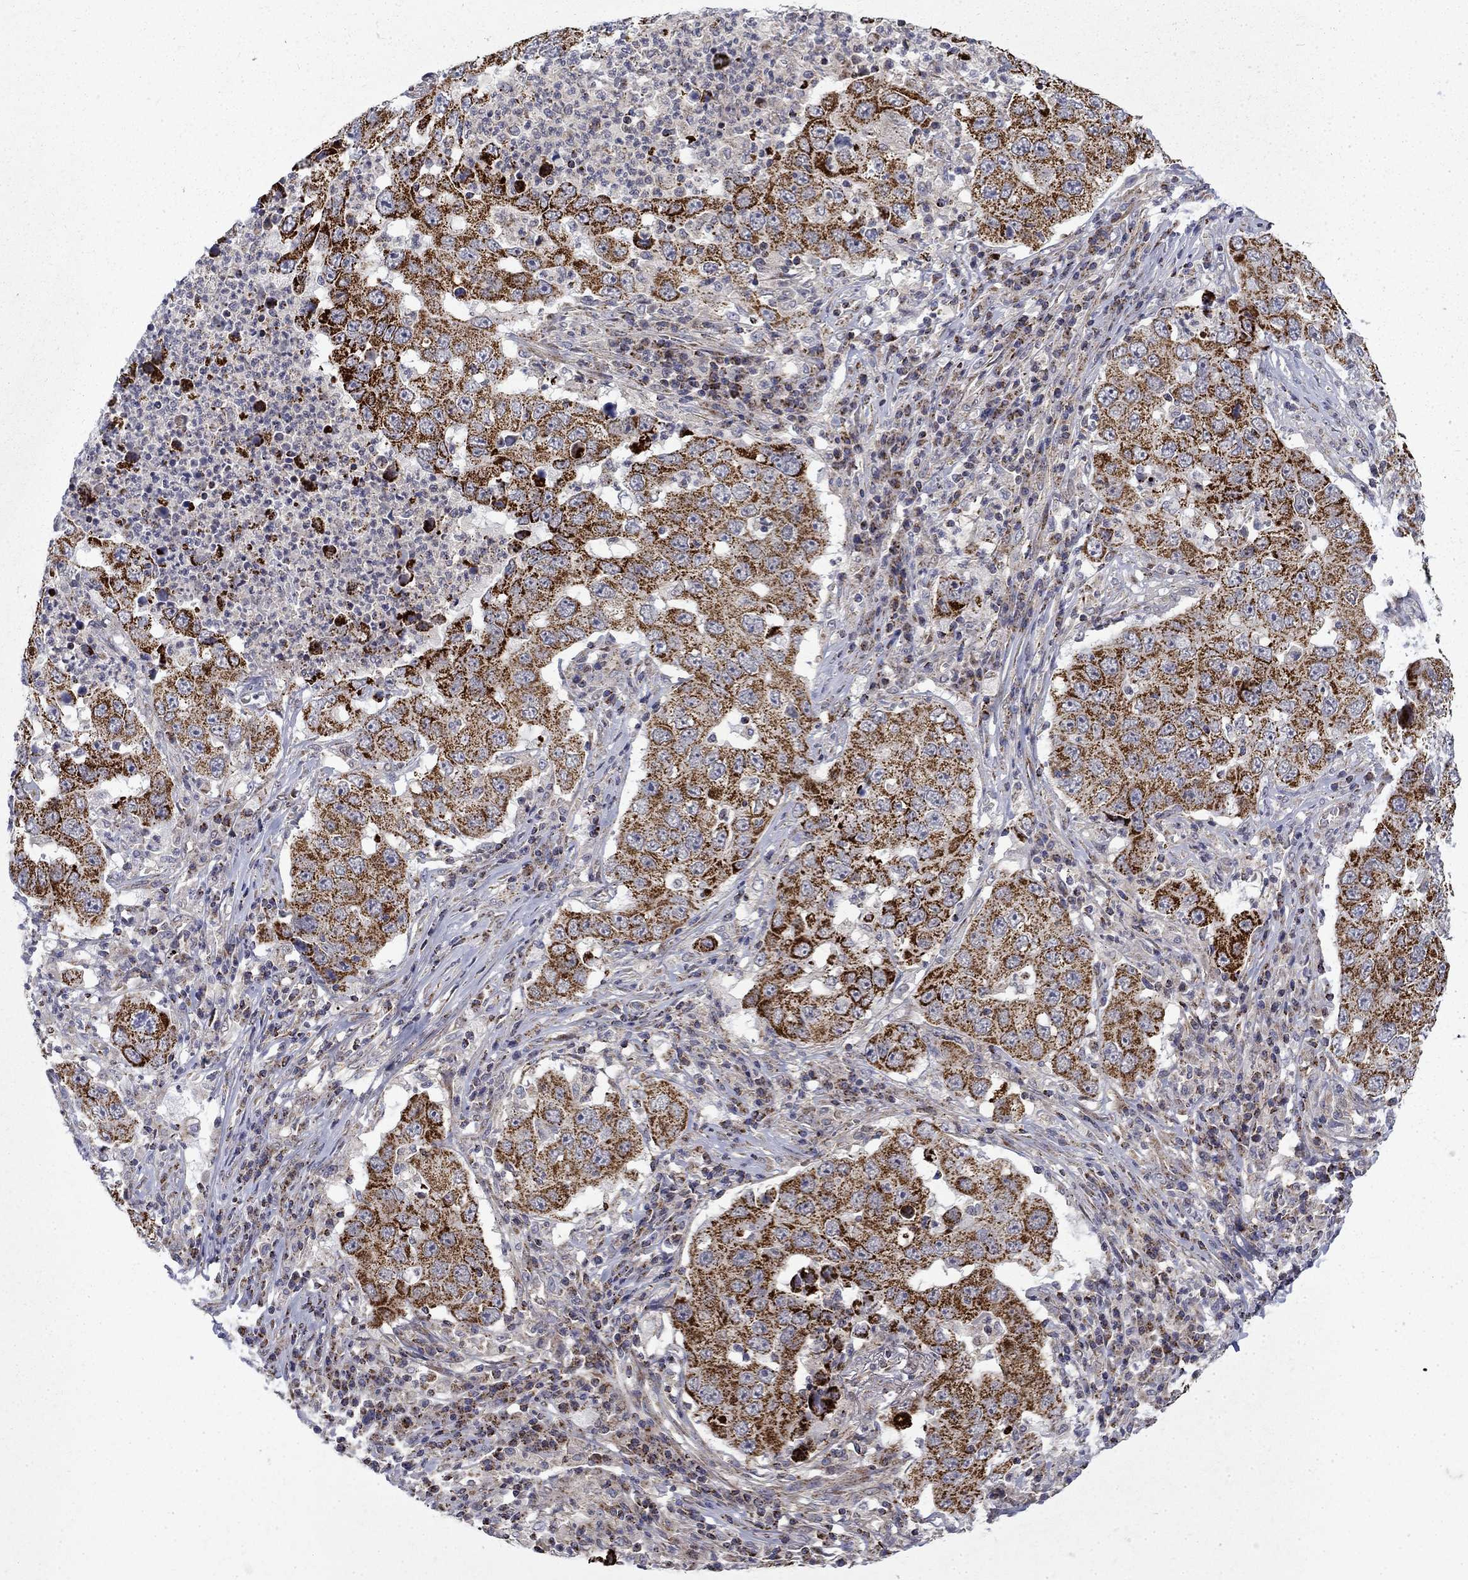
{"staining": {"intensity": "strong", "quantity": ">75%", "location": "cytoplasmic/membranous"}, "tissue": "lung cancer", "cell_type": "Tumor cells", "image_type": "cancer", "snomed": [{"axis": "morphology", "description": "Adenocarcinoma, NOS"}, {"axis": "topography", "description": "Lung"}], "caption": "Strong cytoplasmic/membranous protein positivity is appreciated in approximately >75% of tumor cells in lung adenocarcinoma. The protein is stained brown, and the nuclei are stained in blue (DAB IHC with brightfield microscopy, high magnification).", "gene": "PCBP3", "patient": {"sex": "male", "age": 73}}